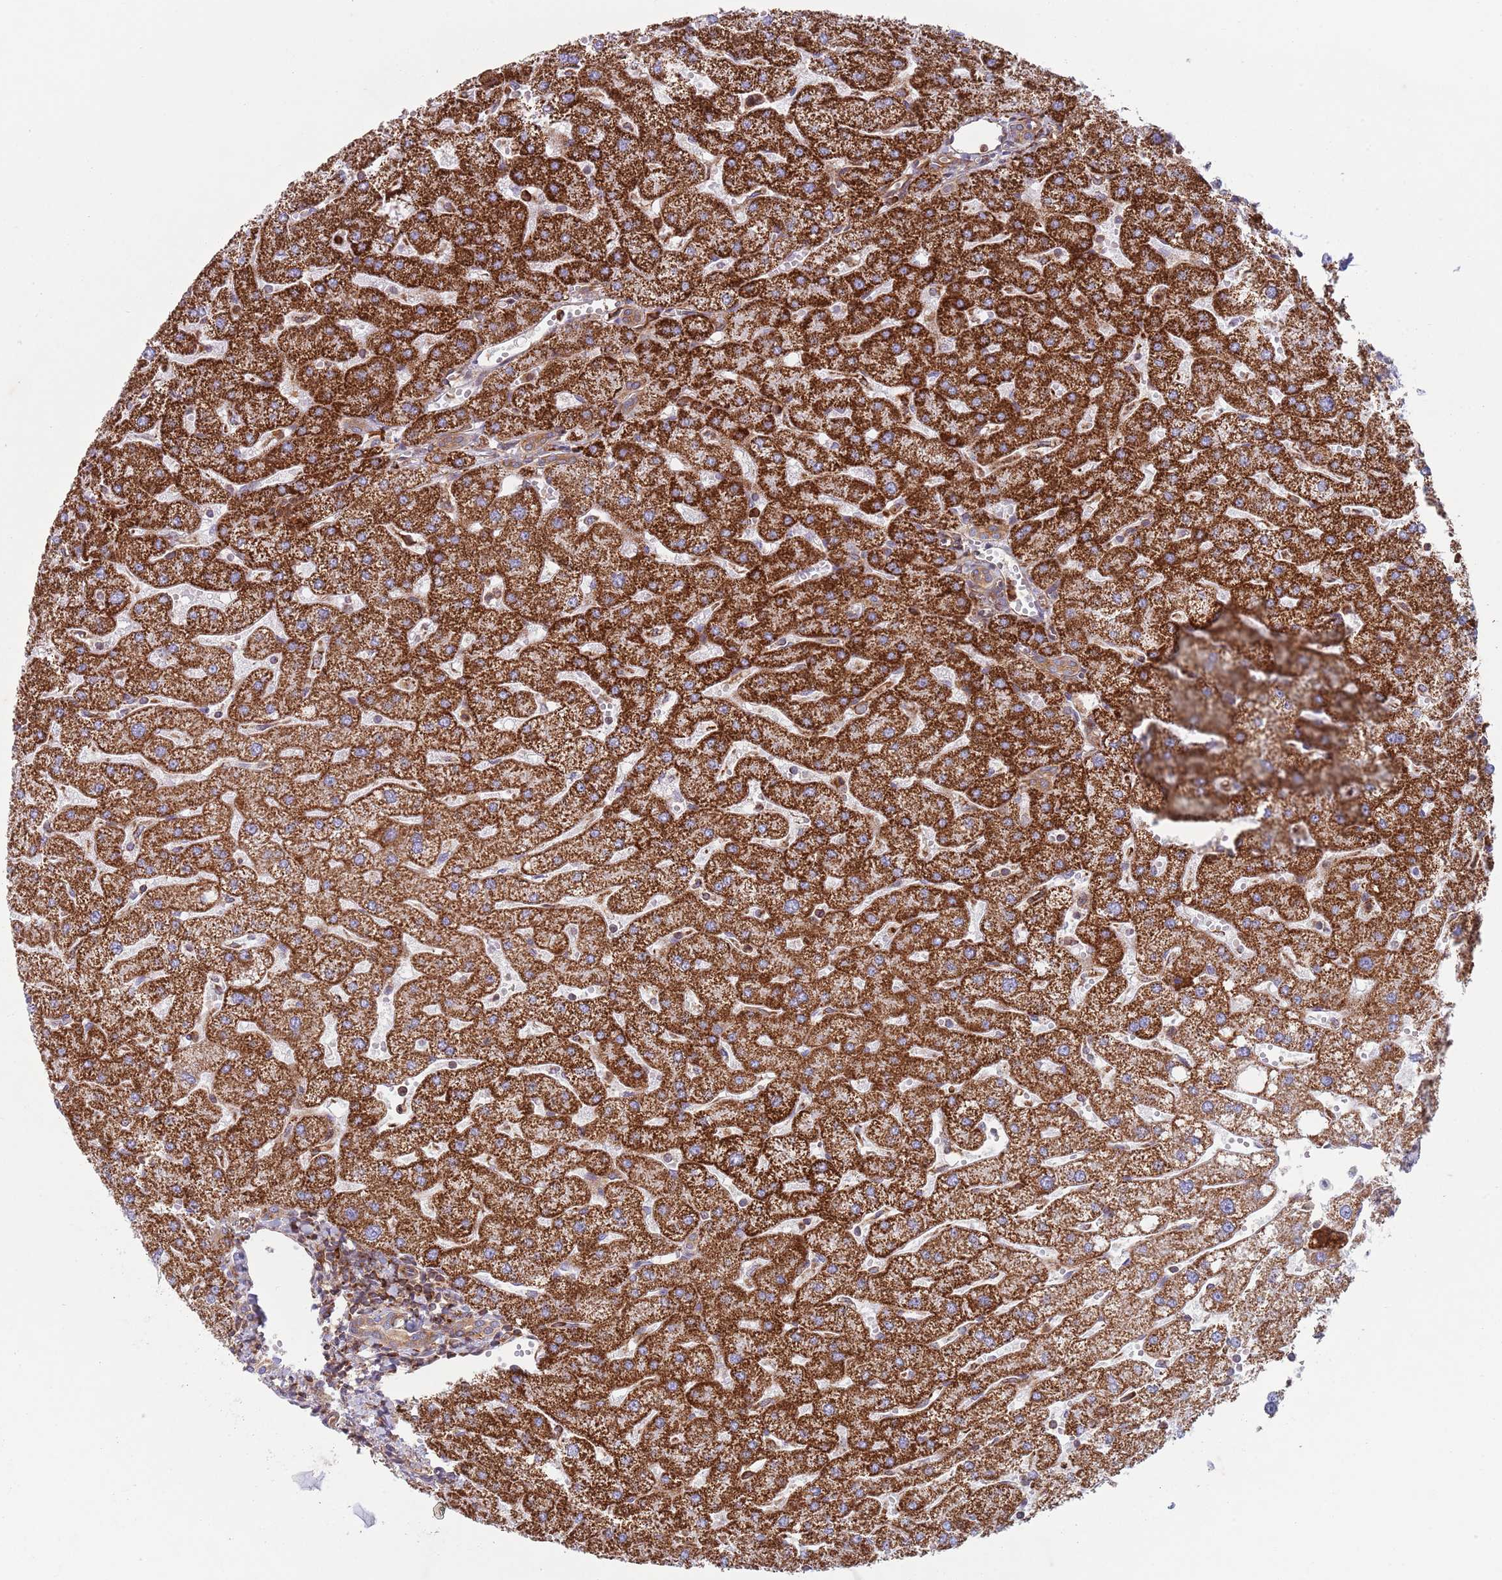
{"staining": {"intensity": "weak", "quantity": ">75%", "location": "cytoplasmic/membranous"}, "tissue": "liver", "cell_type": "Cholangiocytes", "image_type": "normal", "snomed": [{"axis": "morphology", "description": "Normal tissue, NOS"}, {"axis": "topography", "description": "Liver"}], "caption": "A micrograph of human liver stained for a protein reveals weak cytoplasmic/membranous brown staining in cholangiocytes.", "gene": "ZMYM5", "patient": {"sex": "male", "age": 67}}